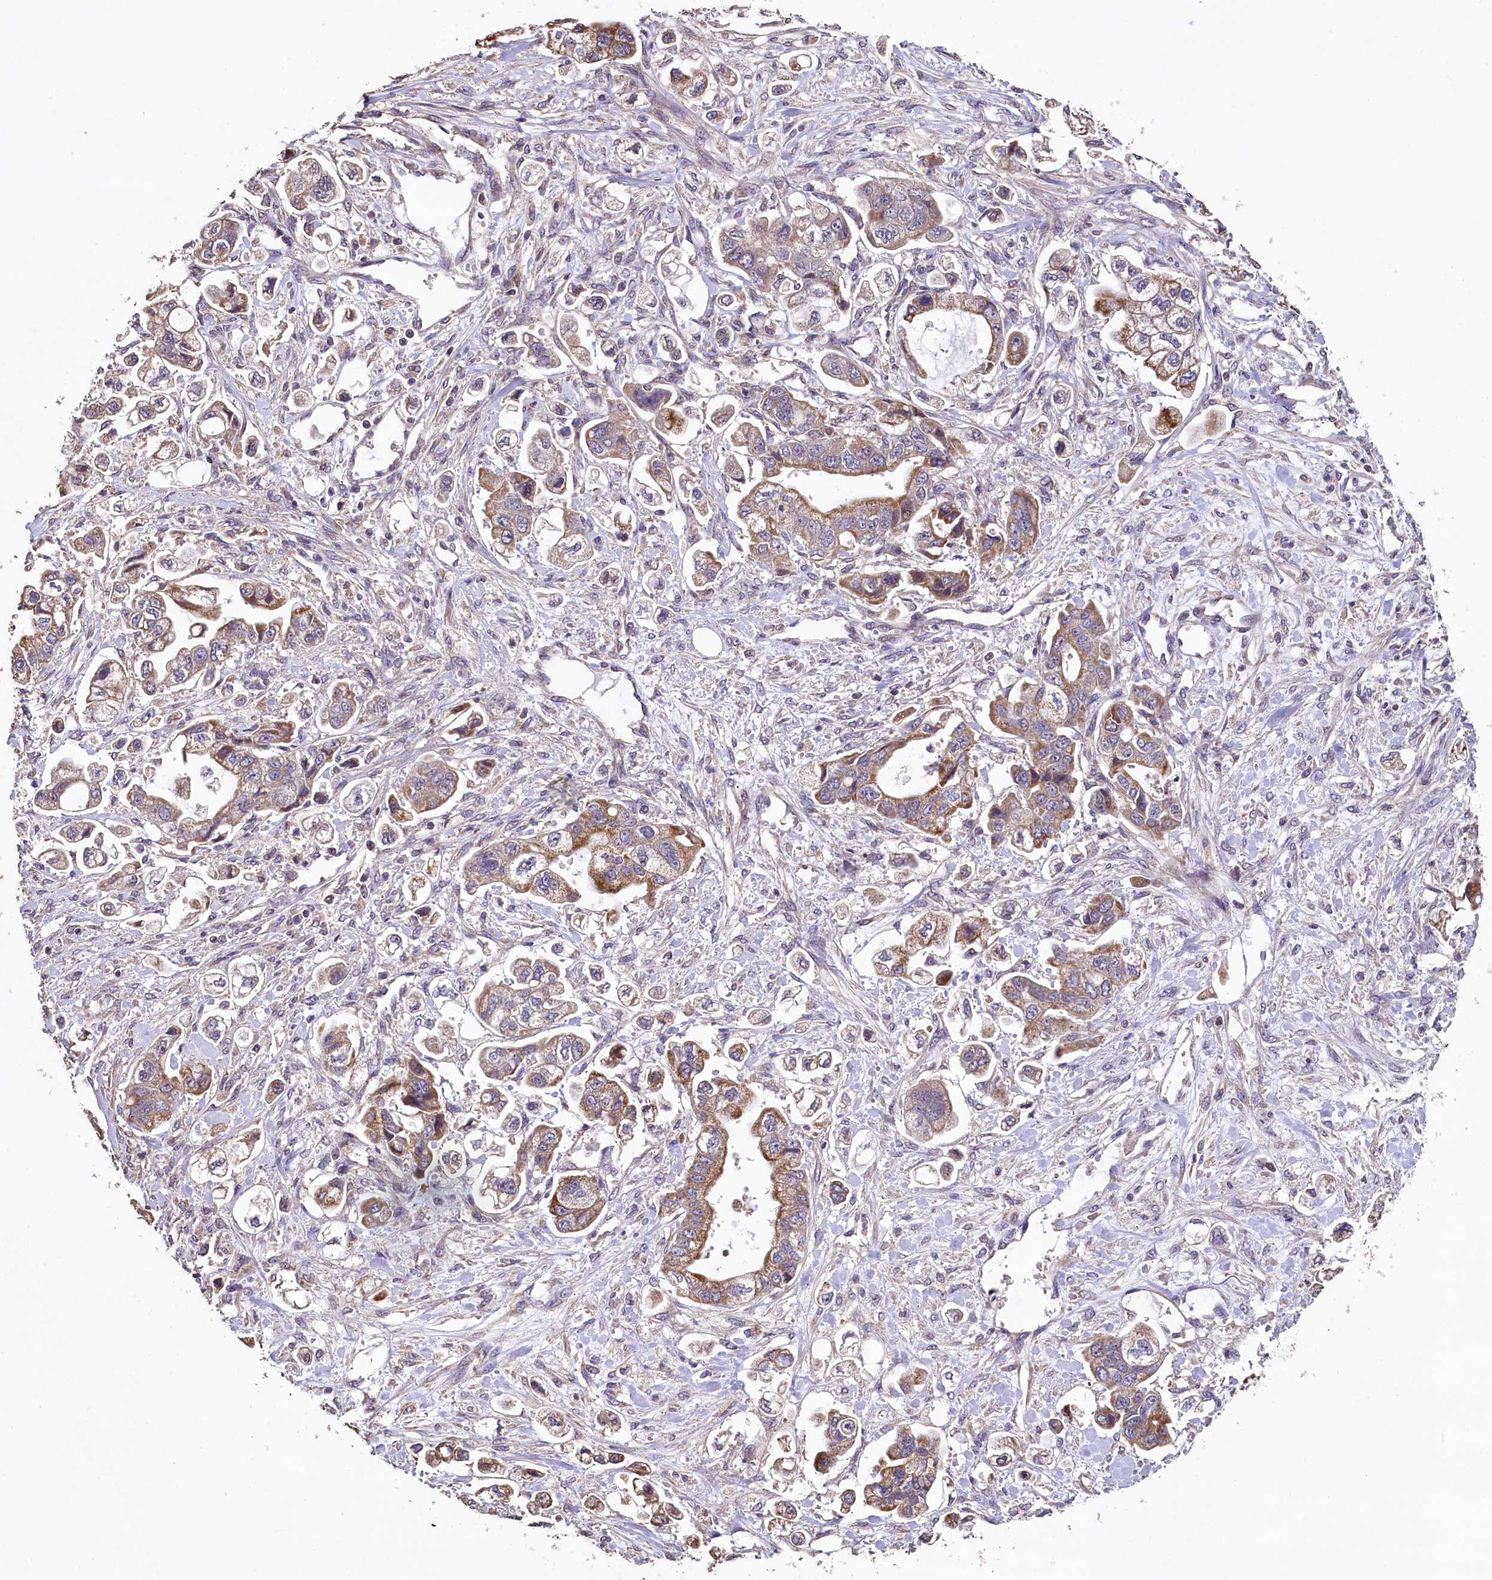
{"staining": {"intensity": "moderate", "quantity": ">75%", "location": "cytoplasmic/membranous"}, "tissue": "stomach cancer", "cell_type": "Tumor cells", "image_type": "cancer", "snomed": [{"axis": "morphology", "description": "Adenocarcinoma, NOS"}, {"axis": "topography", "description": "Stomach"}], "caption": "Immunohistochemistry (IHC) of stomach adenocarcinoma reveals medium levels of moderate cytoplasmic/membranous staining in about >75% of tumor cells. (Stains: DAB in brown, nuclei in blue, Microscopy: brightfield microscopy at high magnification).", "gene": "COQ9", "patient": {"sex": "male", "age": 62}}